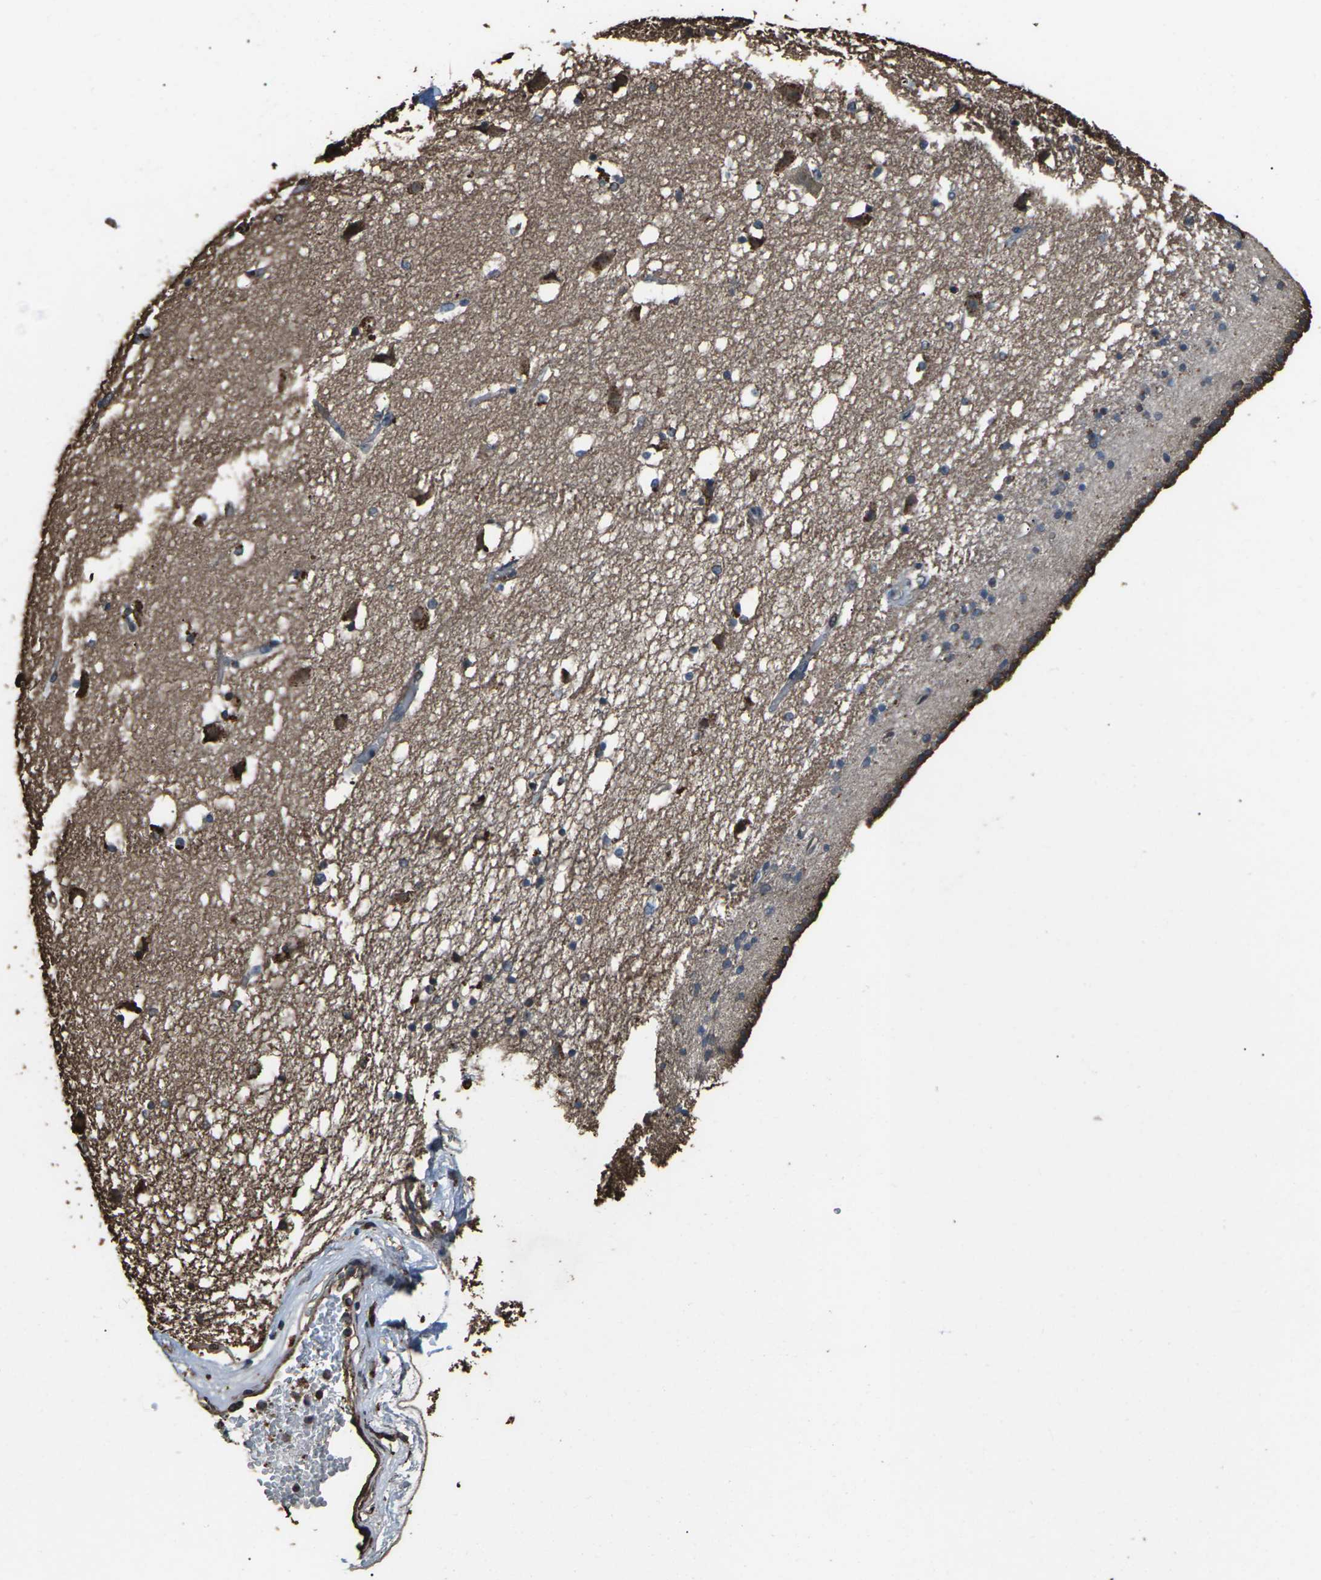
{"staining": {"intensity": "strong", "quantity": "<25%", "location": "nuclear"}, "tissue": "caudate", "cell_type": "Glial cells", "image_type": "normal", "snomed": [{"axis": "morphology", "description": "Normal tissue, NOS"}, {"axis": "topography", "description": "Lateral ventricle wall"}], "caption": "A photomicrograph of caudate stained for a protein reveals strong nuclear brown staining in glial cells.", "gene": "DHPS", "patient": {"sex": "male", "age": 45}}